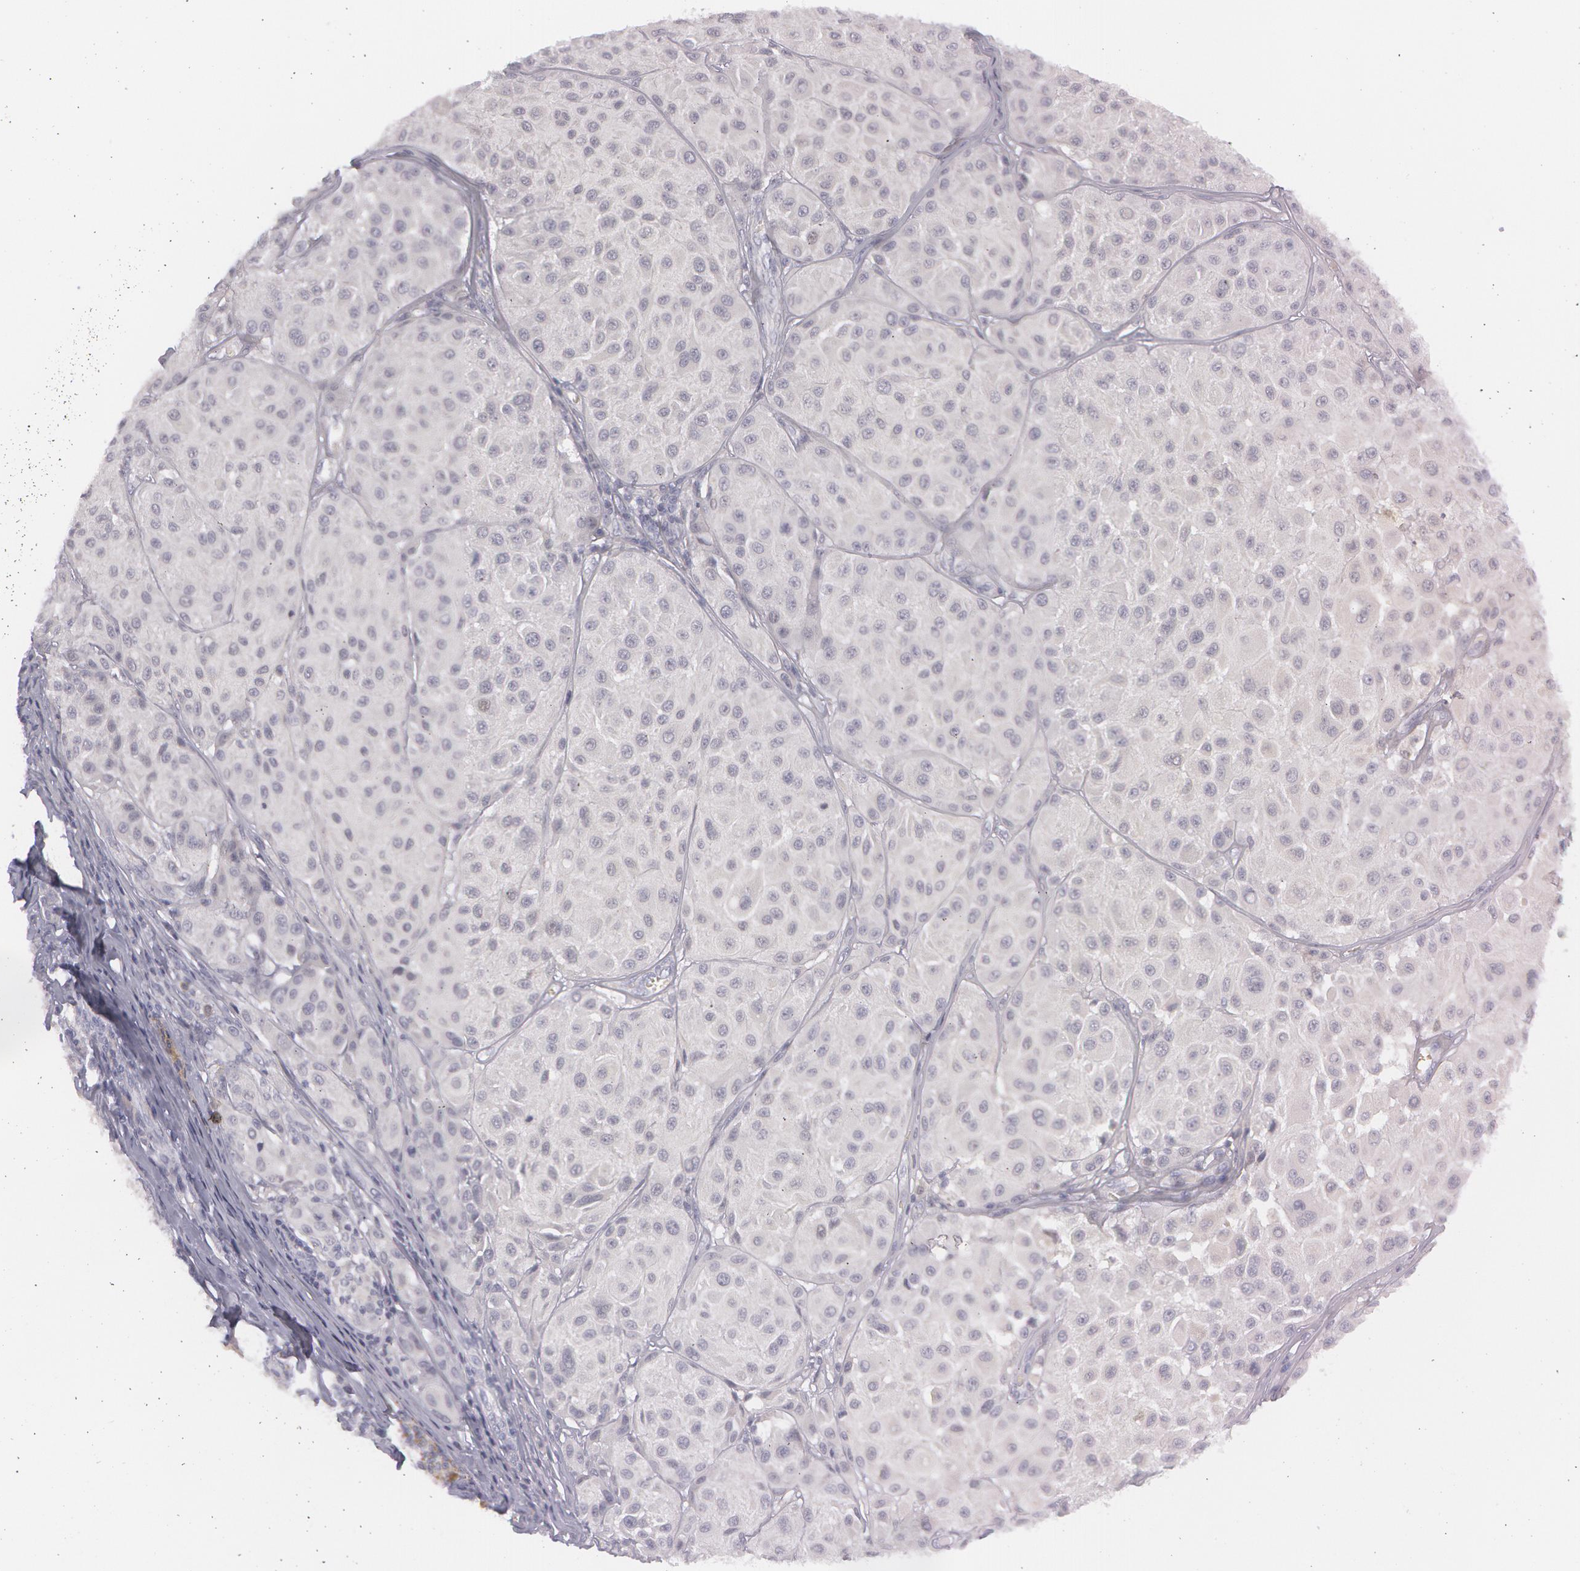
{"staining": {"intensity": "negative", "quantity": "none", "location": "none"}, "tissue": "melanoma", "cell_type": "Tumor cells", "image_type": "cancer", "snomed": [{"axis": "morphology", "description": "Malignant melanoma, NOS"}, {"axis": "topography", "description": "Skin"}], "caption": "The photomicrograph reveals no staining of tumor cells in melanoma.", "gene": "IL1RN", "patient": {"sex": "male", "age": 36}}